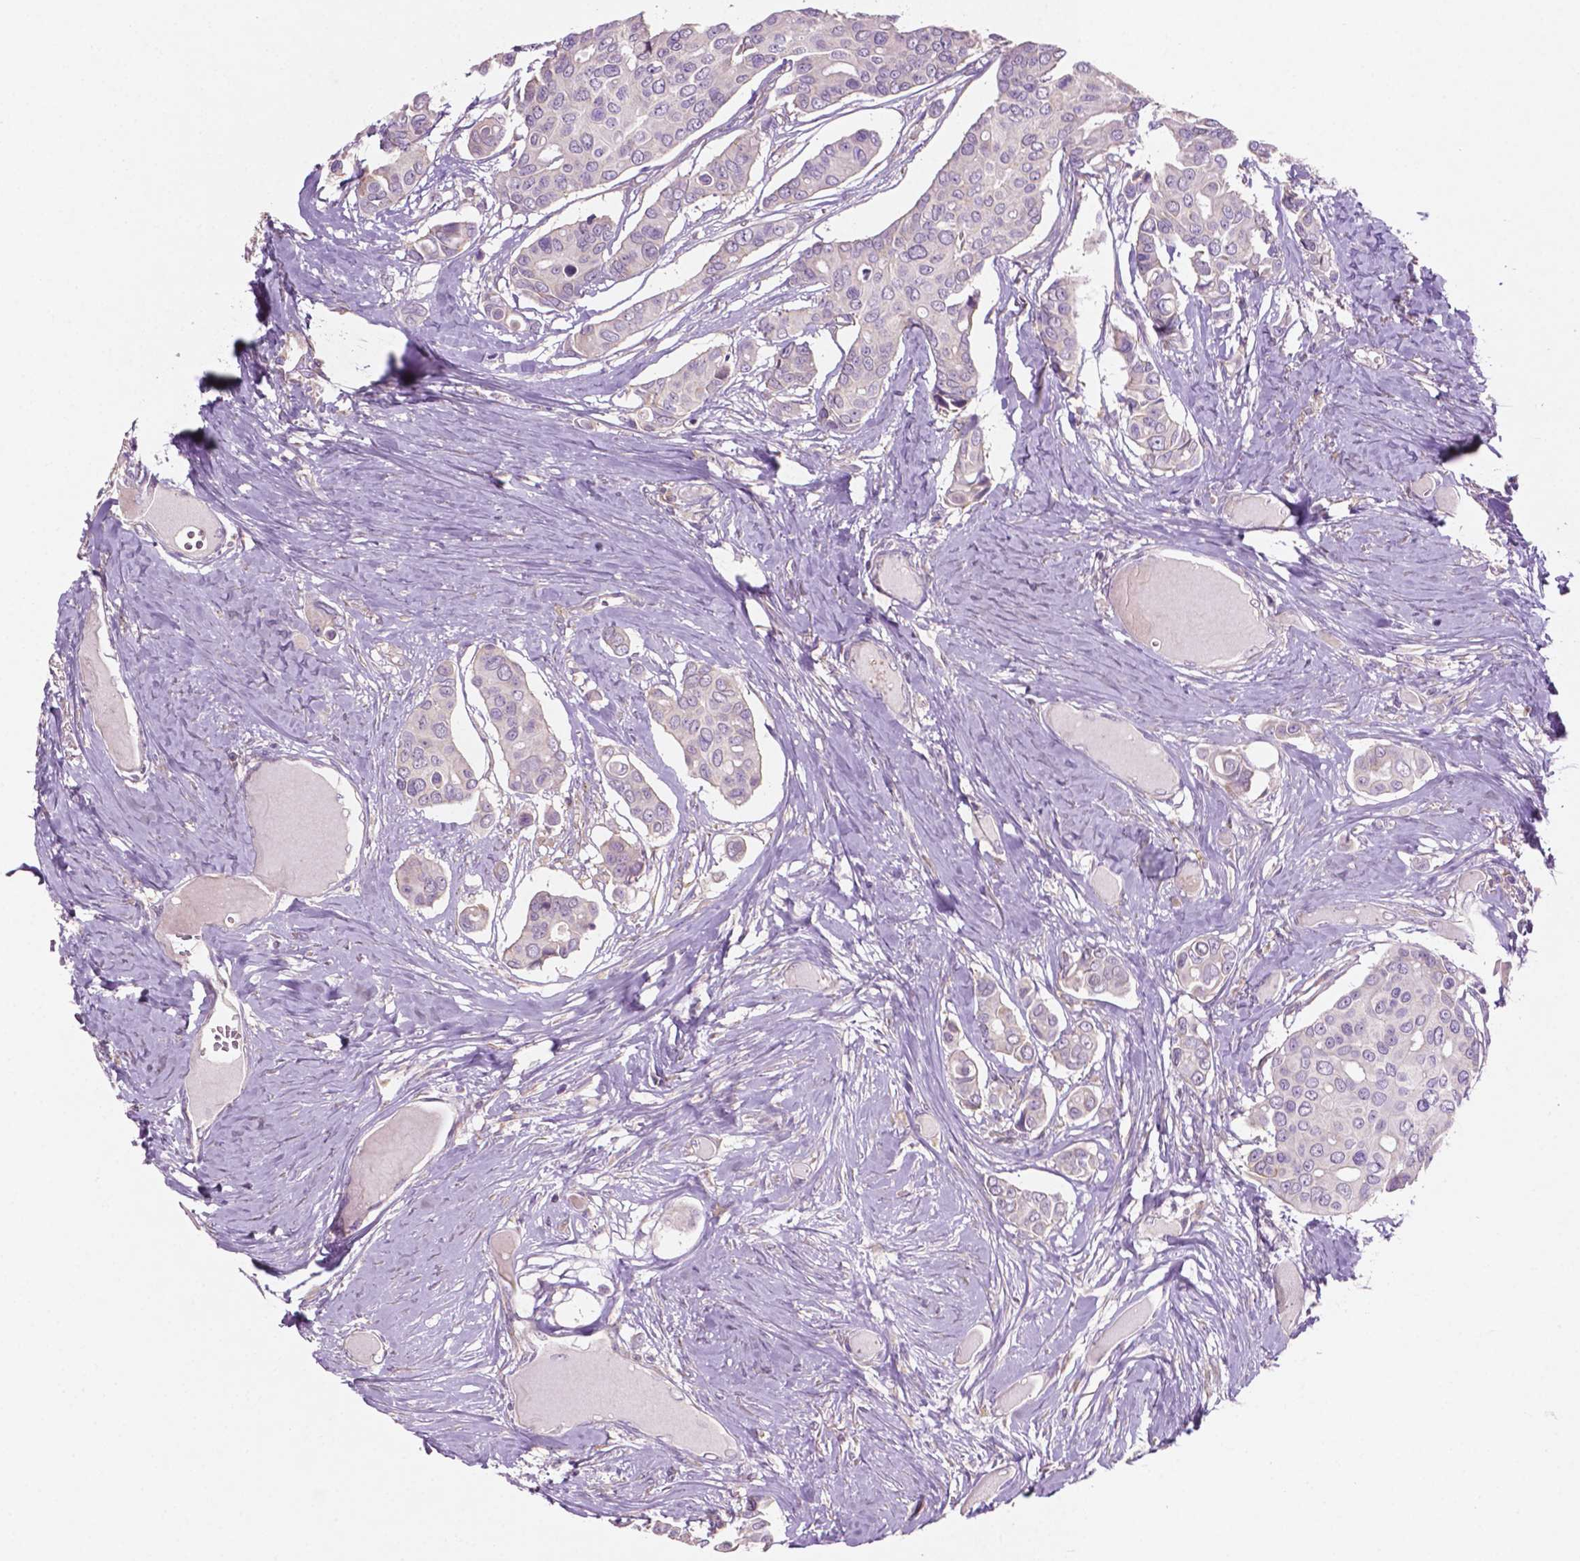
{"staining": {"intensity": "negative", "quantity": "none", "location": "none"}, "tissue": "breast cancer", "cell_type": "Tumor cells", "image_type": "cancer", "snomed": [{"axis": "morphology", "description": "Duct carcinoma"}, {"axis": "topography", "description": "Breast"}], "caption": "IHC photomicrograph of neoplastic tissue: human breast cancer (infiltrating ductal carcinoma) stained with DAB displays no significant protein staining in tumor cells.", "gene": "LRP1B", "patient": {"sex": "female", "age": 54}}